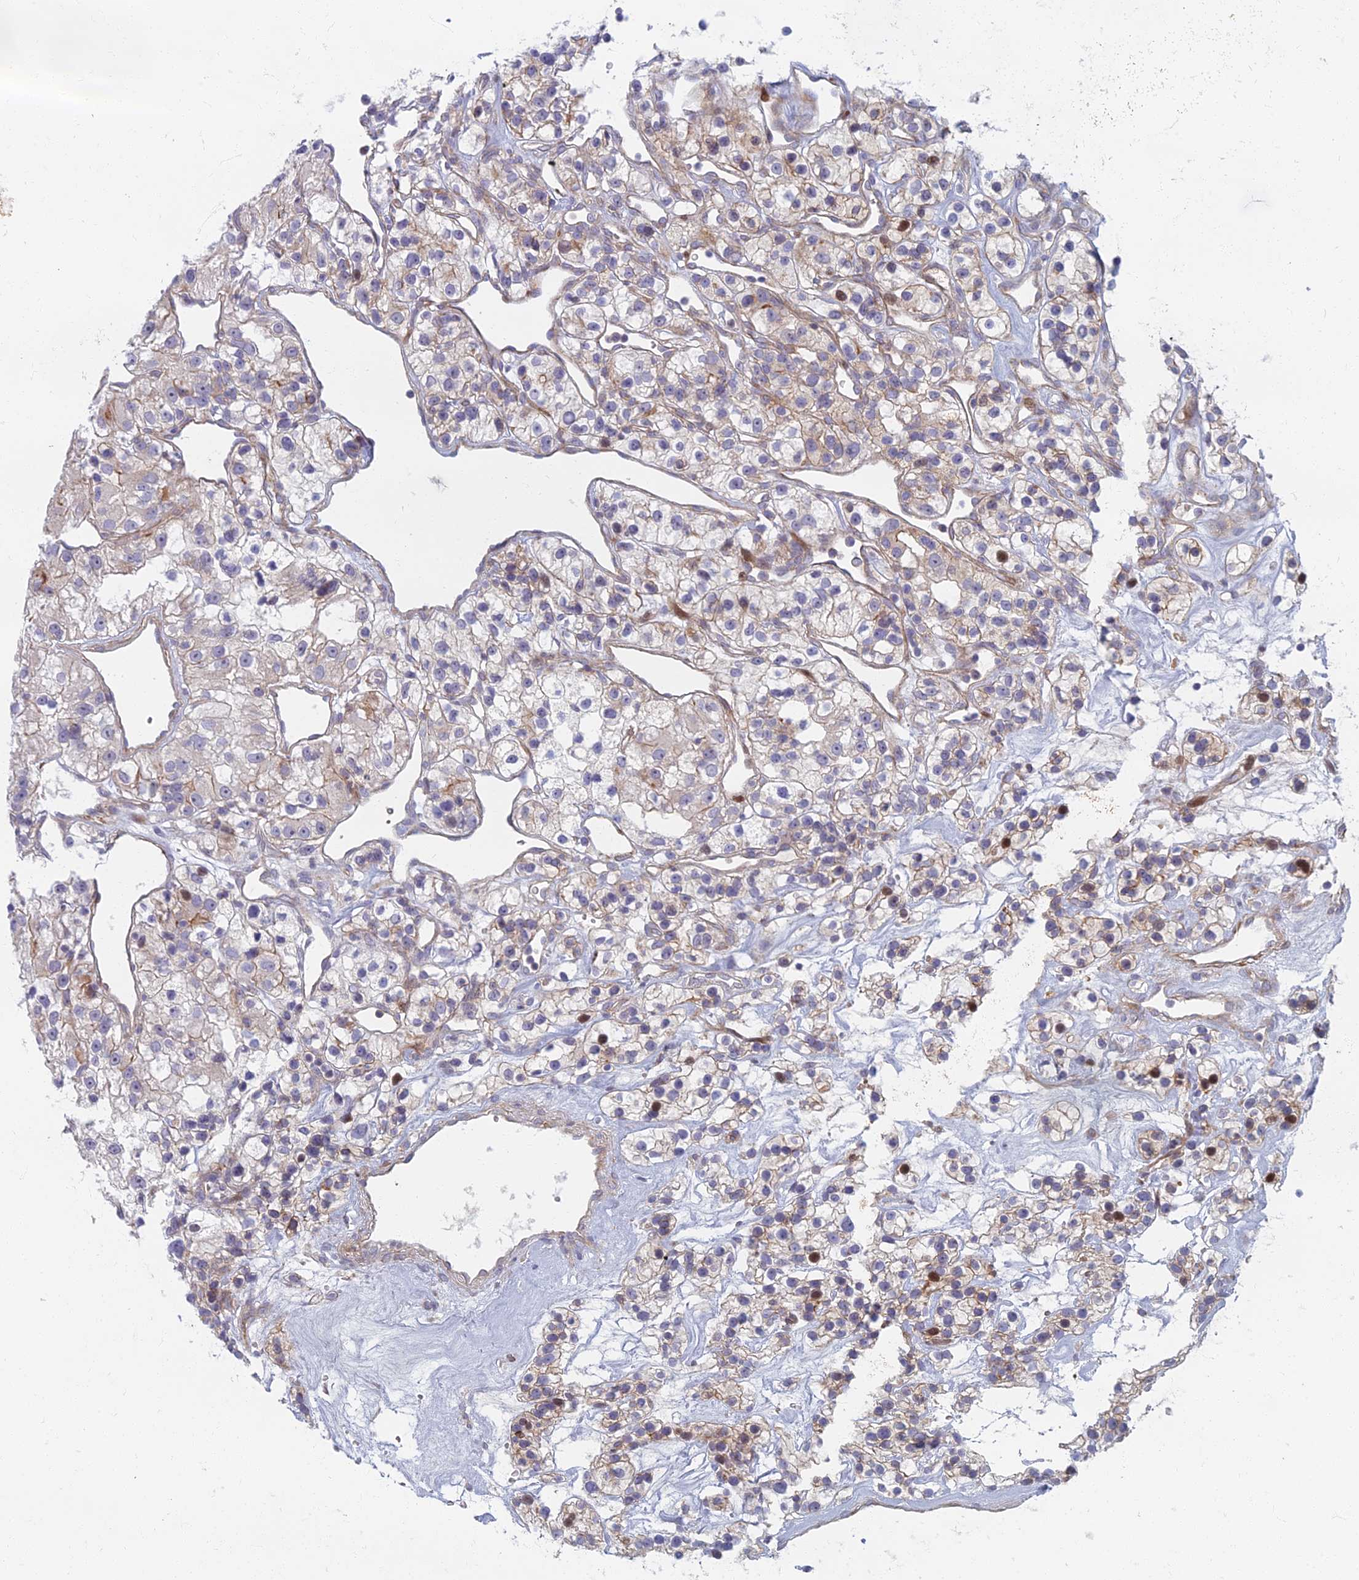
{"staining": {"intensity": "weak", "quantity": "<25%", "location": "cytoplasmic/membranous"}, "tissue": "renal cancer", "cell_type": "Tumor cells", "image_type": "cancer", "snomed": [{"axis": "morphology", "description": "Adenocarcinoma, NOS"}, {"axis": "topography", "description": "Kidney"}], "caption": "This is a image of immunohistochemistry (IHC) staining of renal cancer, which shows no expression in tumor cells.", "gene": "C15orf40", "patient": {"sex": "female", "age": 57}}